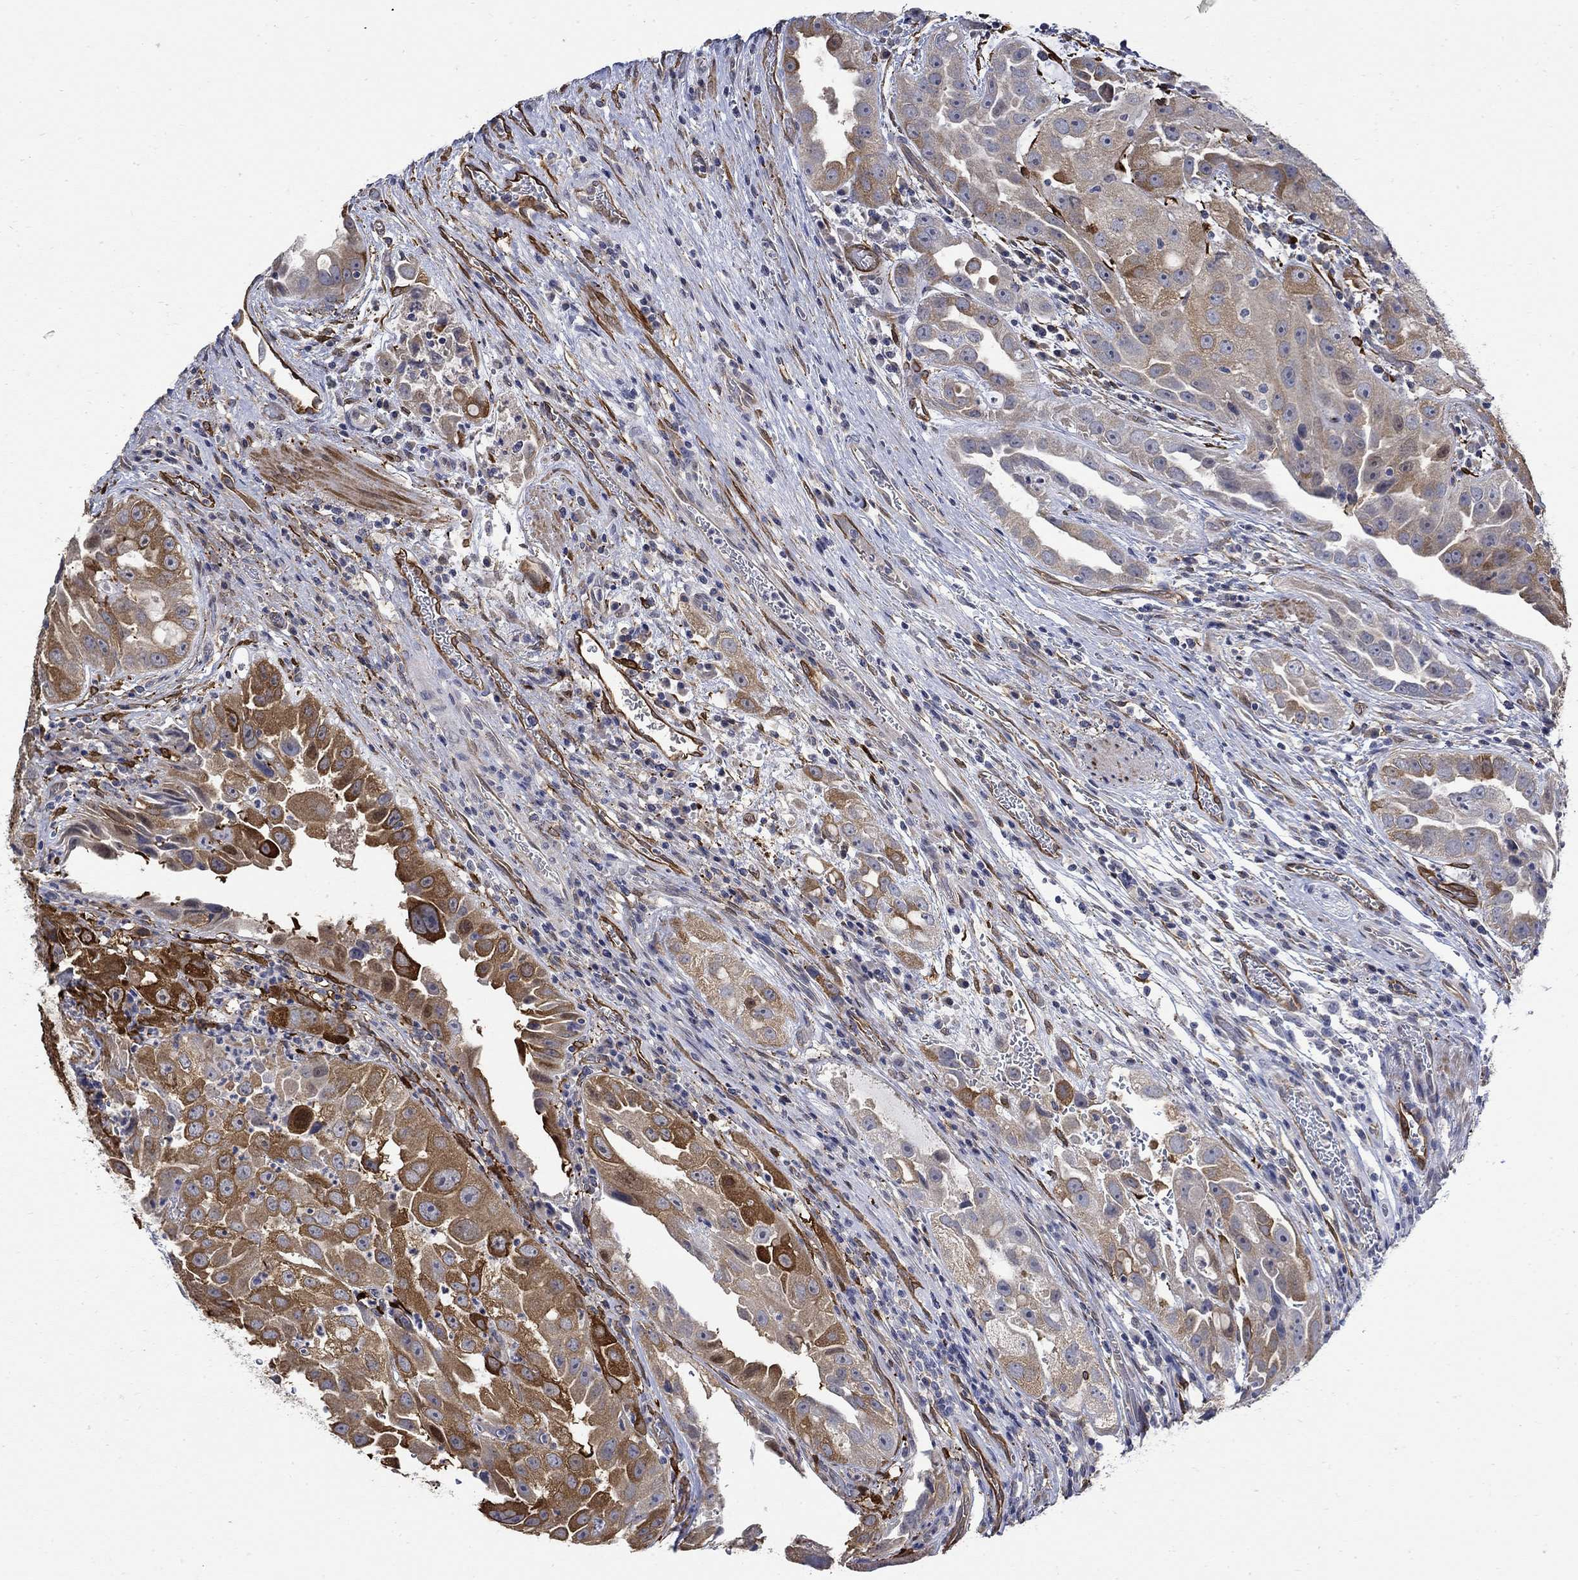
{"staining": {"intensity": "strong", "quantity": "25%-75%", "location": "cytoplasmic/membranous"}, "tissue": "urothelial cancer", "cell_type": "Tumor cells", "image_type": "cancer", "snomed": [{"axis": "morphology", "description": "Urothelial carcinoma, High grade"}, {"axis": "topography", "description": "Urinary bladder"}], "caption": "Urothelial cancer stained with immunohistochemistry shows strong cytoplasmic/membranous staining in approximately 25%-75% of tumor cells.", "gene": "TGM2", "patient": {"sex": "female", "age": 41}}